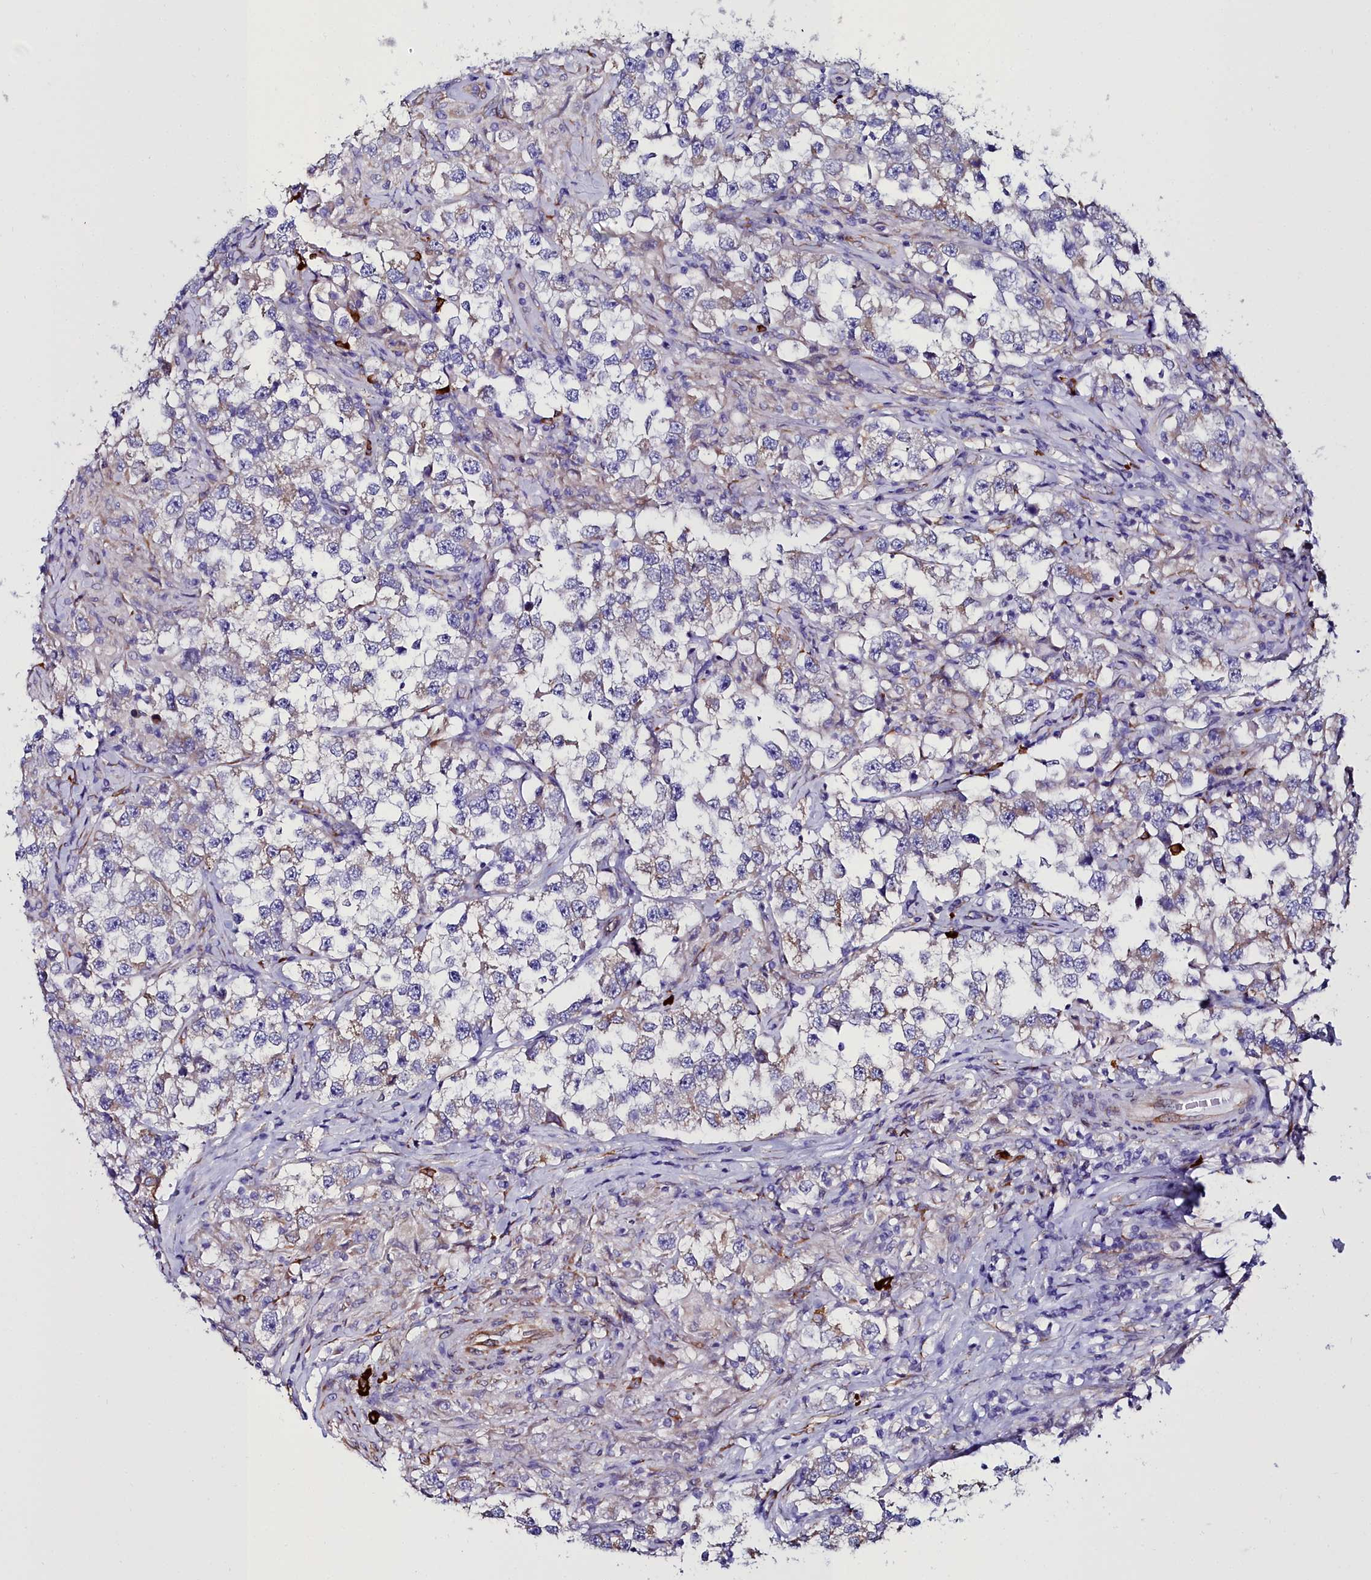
{"staining": {"intensity": "weak", "quantity": "<25%", "location": "cytoplasmic/membranous"}, "tissue": "testis cancer", "cell_type": "Tumor cells", "image_type": "cancer", "snomed": [{"axis": "morphology", "description": "Seminoma, NOS"}, {"axis": "topography", "description": "Testis"}], "caption": "This is an immunohistochemistry image of human testis cancer (seminoma). There is no staining in tumor cells.", "gene": "TXNDC5", "patient": {"sex": "male", "age": 46}}